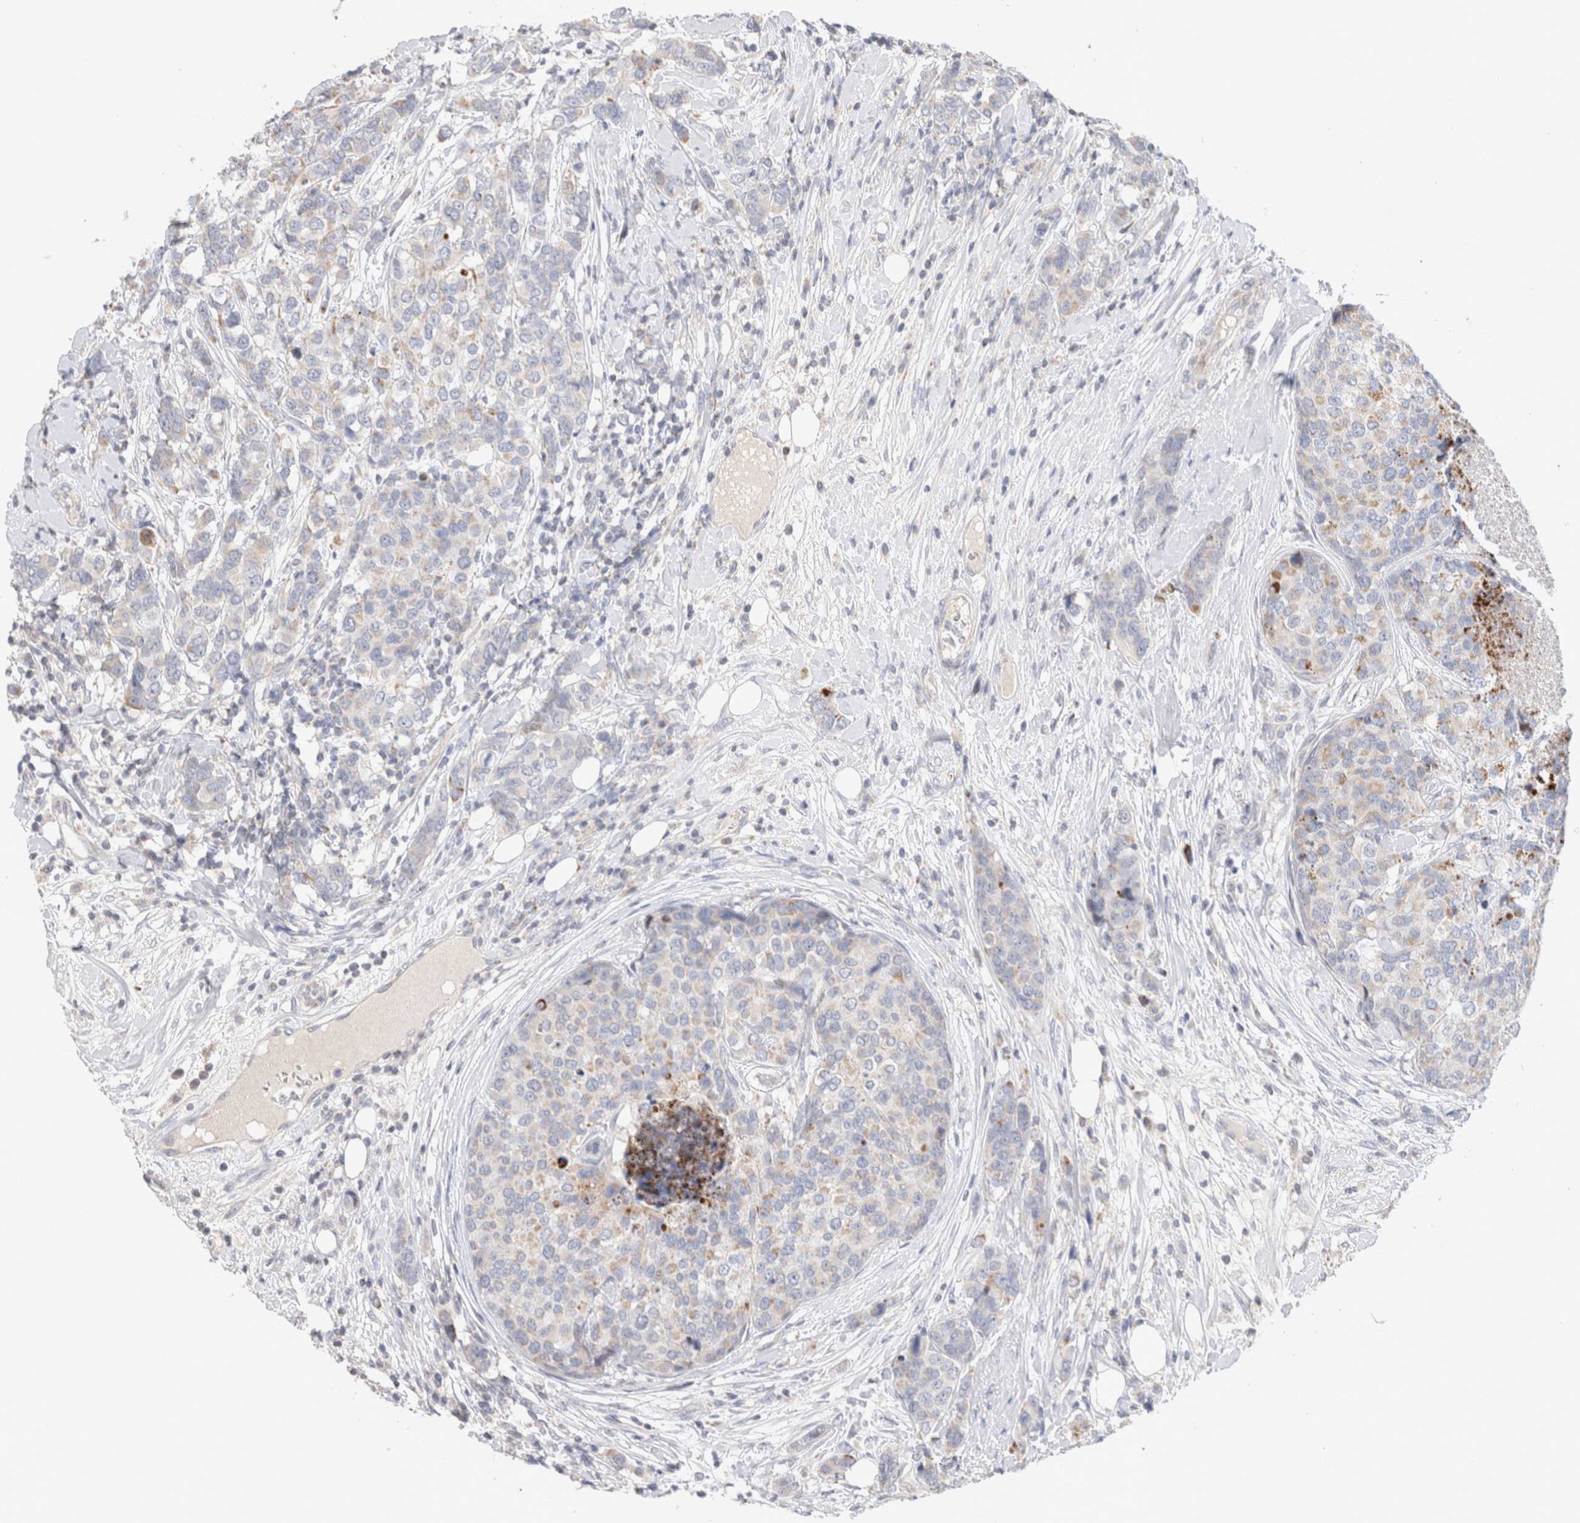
{"staining": {"intensity": "weak", "quantity": "25%-75%", "location": "cytoplasmic/membranous"}, "tissue": "breast cancer", "cell_type": "Tumor cells", "image_type": "cancer", "snomed": [{"axis": "morphology", "description": "Lobular carcinoma"}, {"axis": "topography", "description": "Breast"}], "caption": "The micrograph exhibits staining of lobular carcinoma (breast), revealing weak cytoplasmic/membranous protein expression (brown color) within tumor cells.", "gene": "CHADL", "patient": {"sex": "female", "age": 59}}